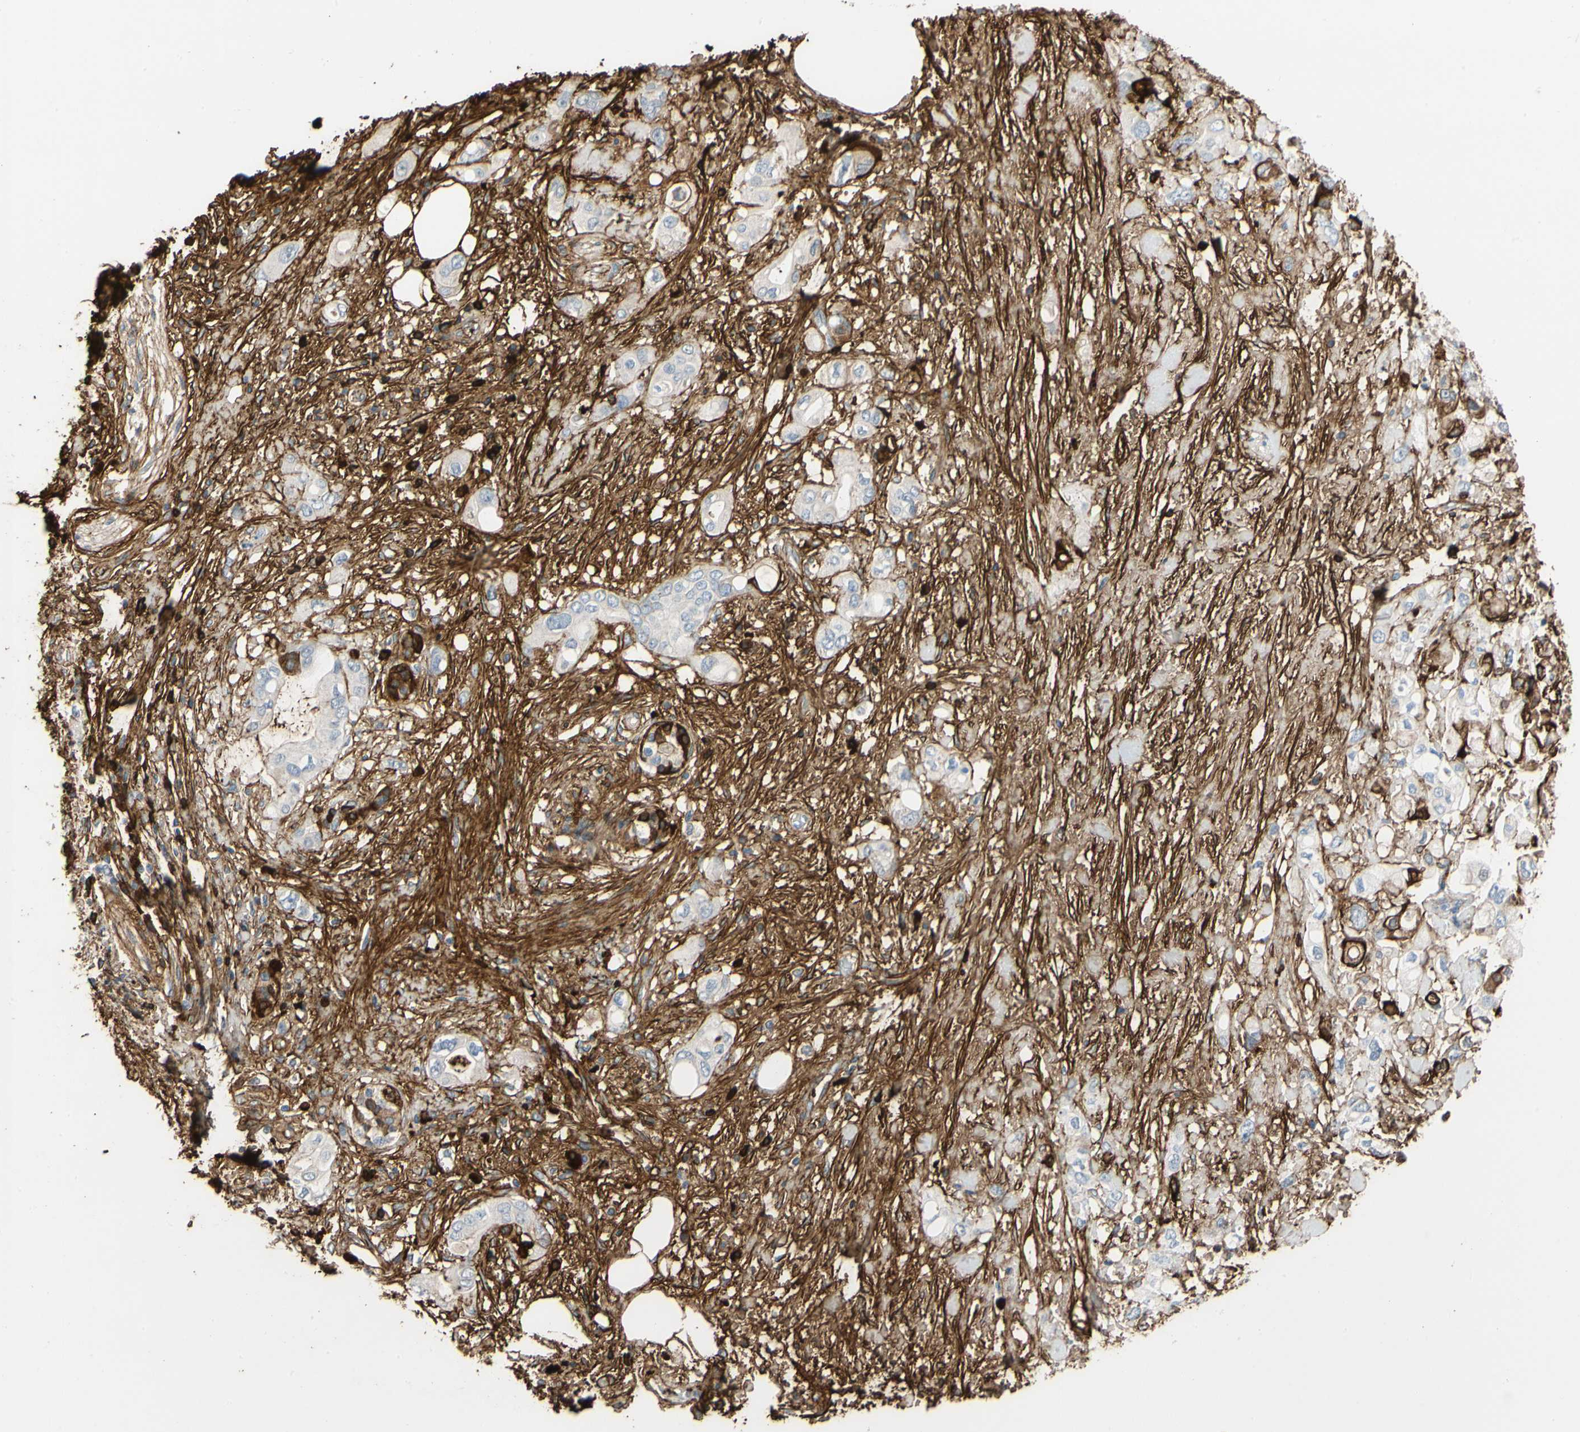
{"staining": {"intensity": "negative", "quantity": "none", "location": "none"}, "tissue": "pancreatic cancer", "cell_type": "Tumor cells", "image_type": "cancer", "snomed": [{"axis": "morphology", "description": "Adenocarcinoma, NOS"}, {"axis": "topography", "description": "Pancreas"}], "caption": "An immunohistochemistry (IHC) image of adenocarcinoma (pancreatic) is shown. There is no staining in tumor cells of adenocarcinoma (pancreatic).", "gene": "FGB", "patient": {"sex": "female", "age": 56}}